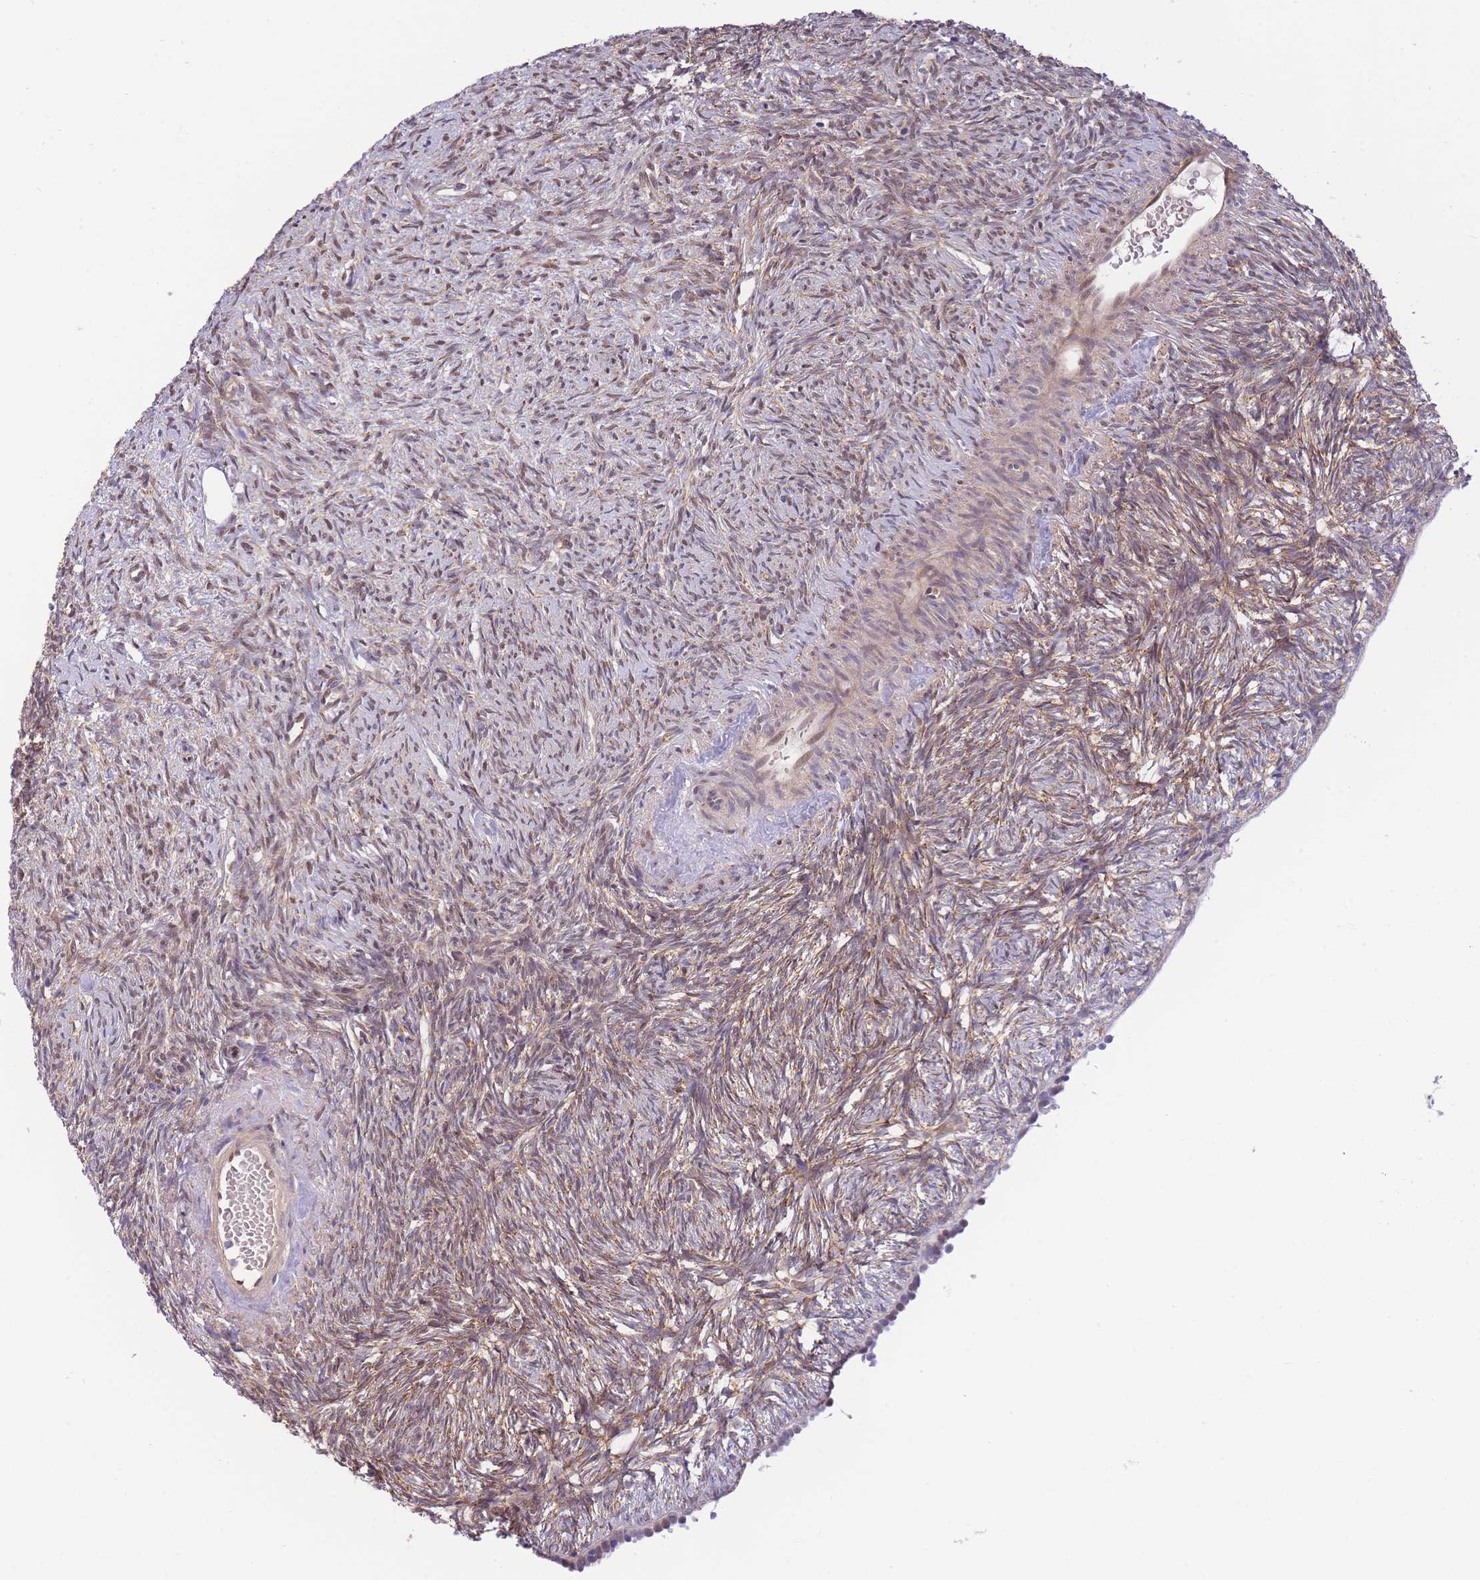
{"staining": {"intensity": "moderate", "quantity": ">75%", "location": "nuclear"}, "tissue": "ovary", "cell_type": "Ovarian stroma cells", "image_type": "normal", "snomed": [{"axis": "morphology", "description": "Normal tissue, NOS"}, {"axis": "topography", "description": "Ovary"}], "caption": "Human ovary stained with a brown dye demonstrates moderate nuclear positive positivity in about >75% of ovarian stroma cells.", "gene": "NSFL1C", "patient": {"sex": "female", "age": 51}}